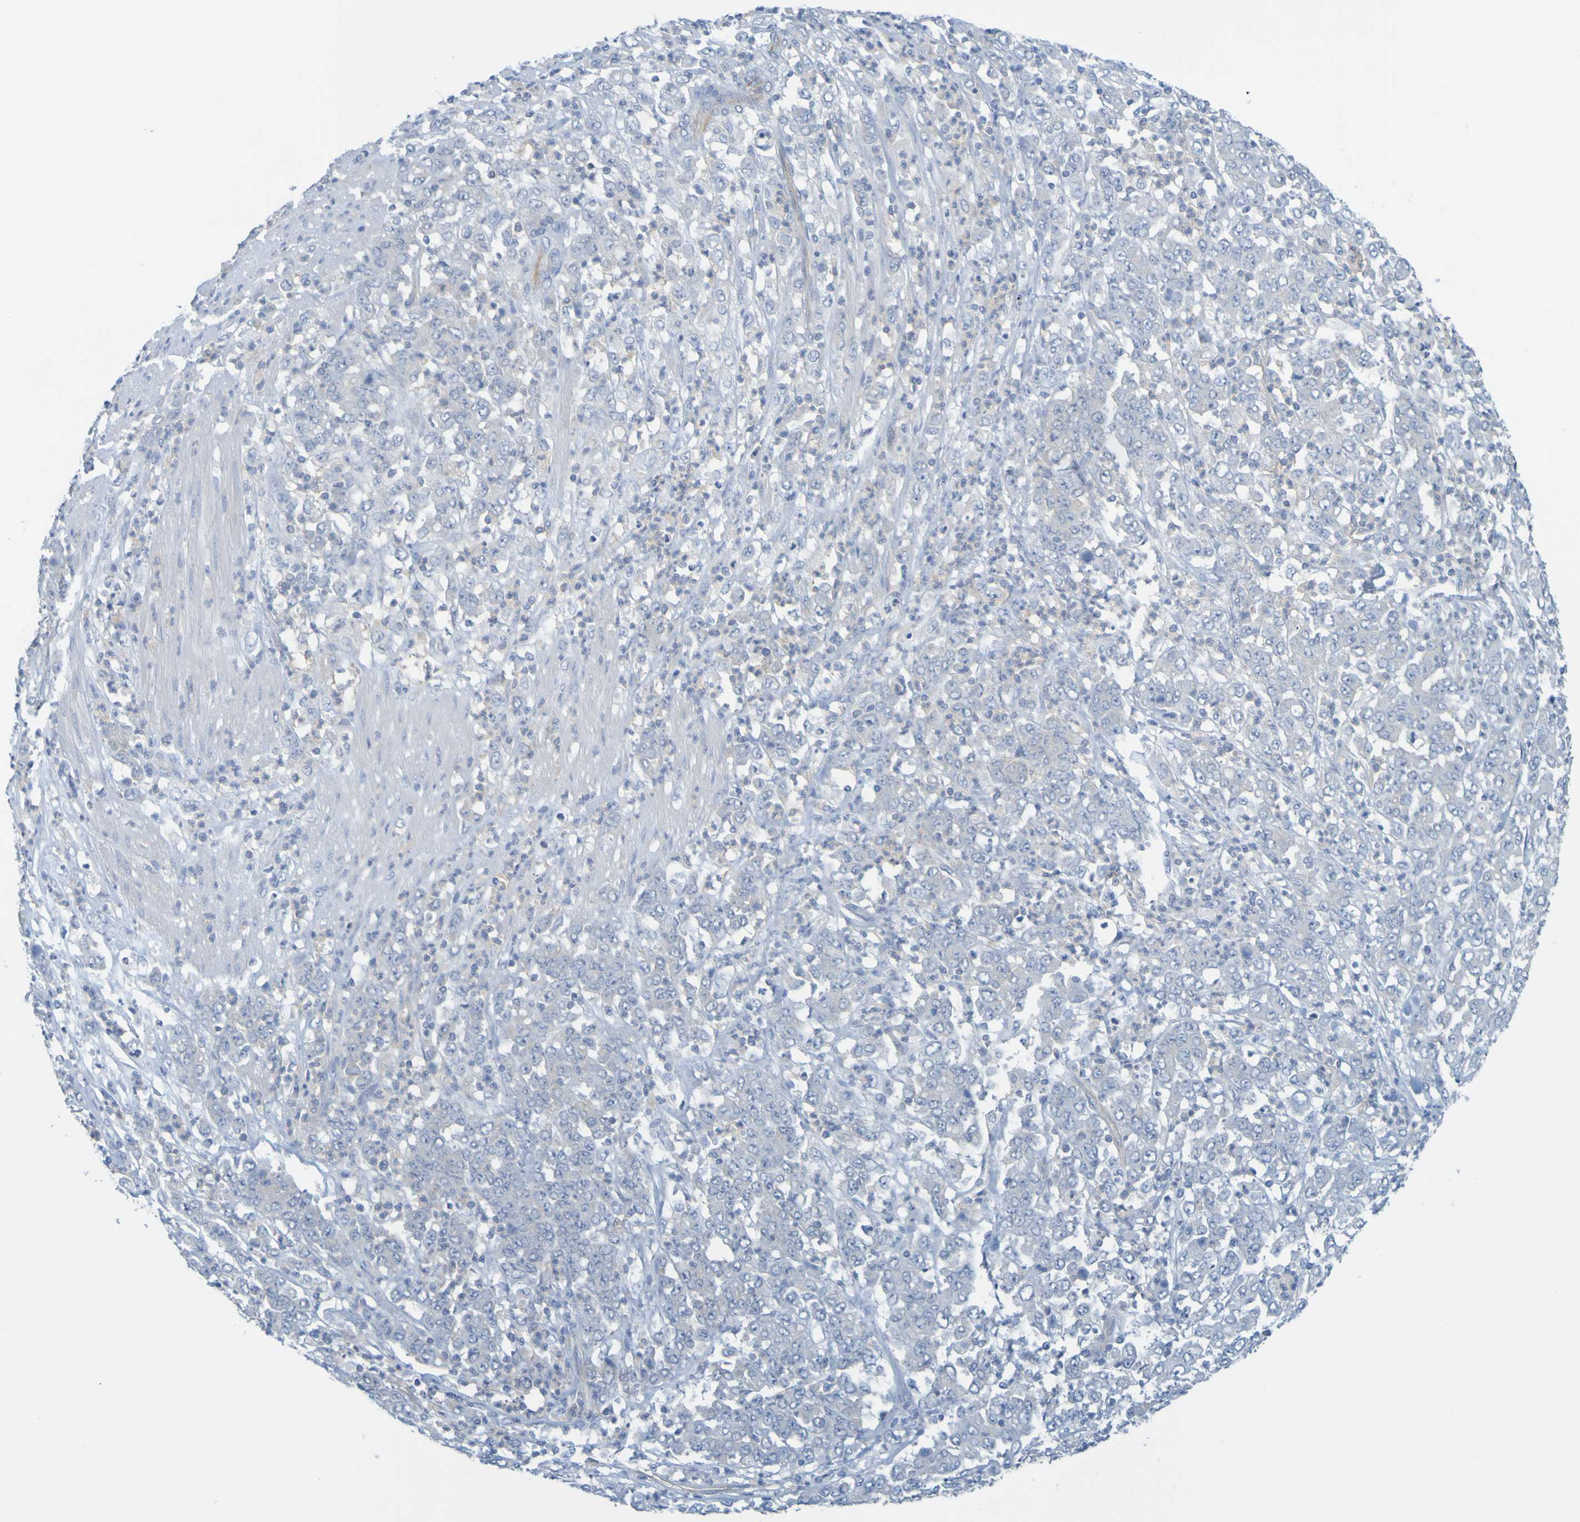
{"staining": {"intensity": "negative", "quantity": "none", "location": "none"}, "tissue": "stomach cancer", "cell_type": "Tumor cells", "image_type": "cancer", "snomed": [{"axis": "morphology", "description": "Adenocarcinoma, NOS"}, {"axis": "topography", "description": "Stomach, lower"}], "caption": "There is no significant positivity in tumor cells of adenocarcinoma (stomach).", "gene": "APPL1", "patient": {"sex": "female", "age": 71}}